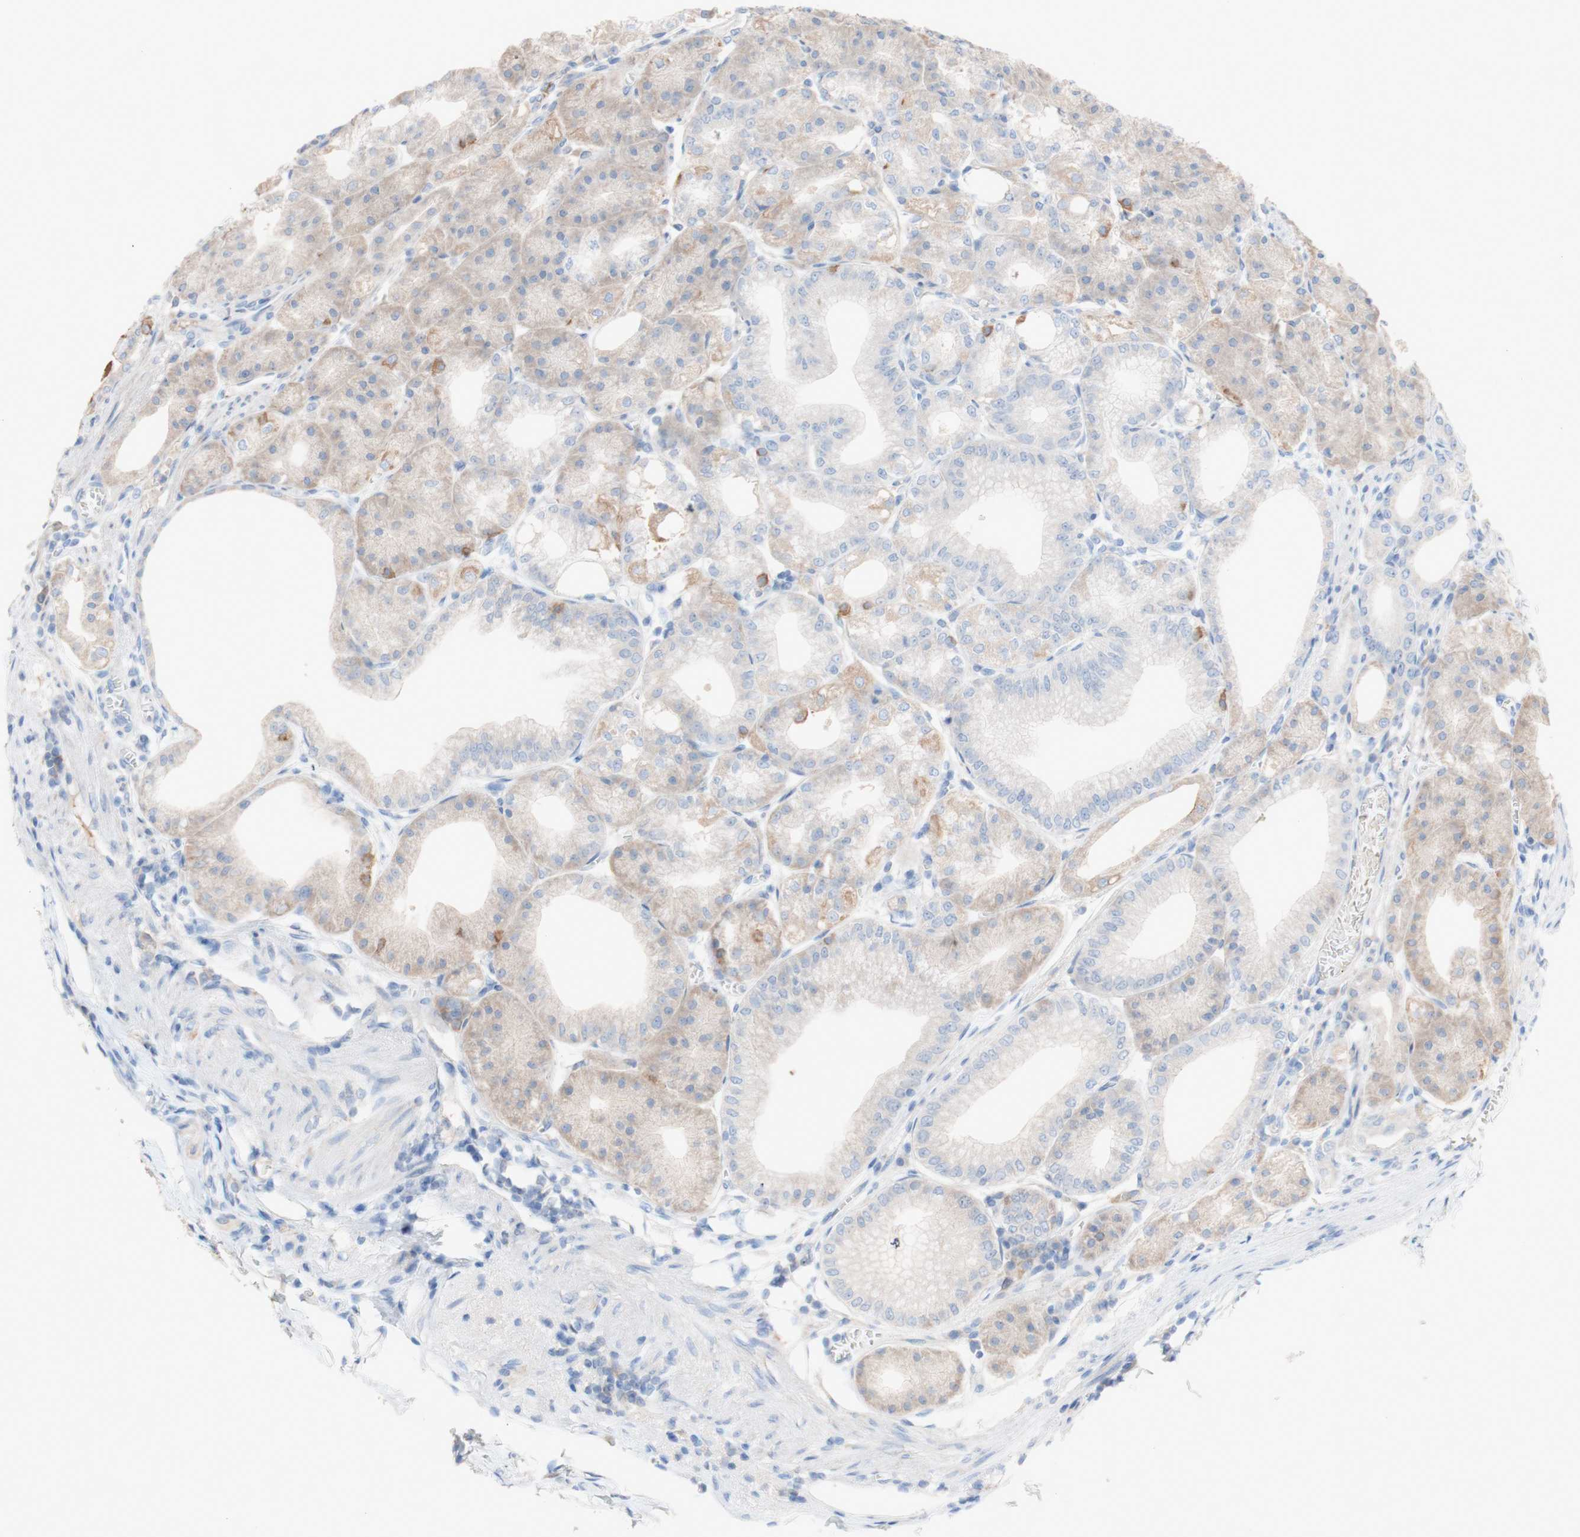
{"staining": {"intensity": "moderate", "quantity": "<25%", "location": "cytoplasmic/membranous"}, "tissue": "stomach", "cell_type": "Glandular cells", "image_type": "normal", "snomed": [{"axis": "morphology", "description": "Normal tissue, NOS"}, {"axis": "topography", "description": "Stomach, lower"}], "caption": "Moderate cytoplasmic/membranous staining is appreciated in approximately <25% of glandular cells in unremarkable stomach.", "gene": "PACSIN1", "patient": {"sex": "male", "age": 71}}